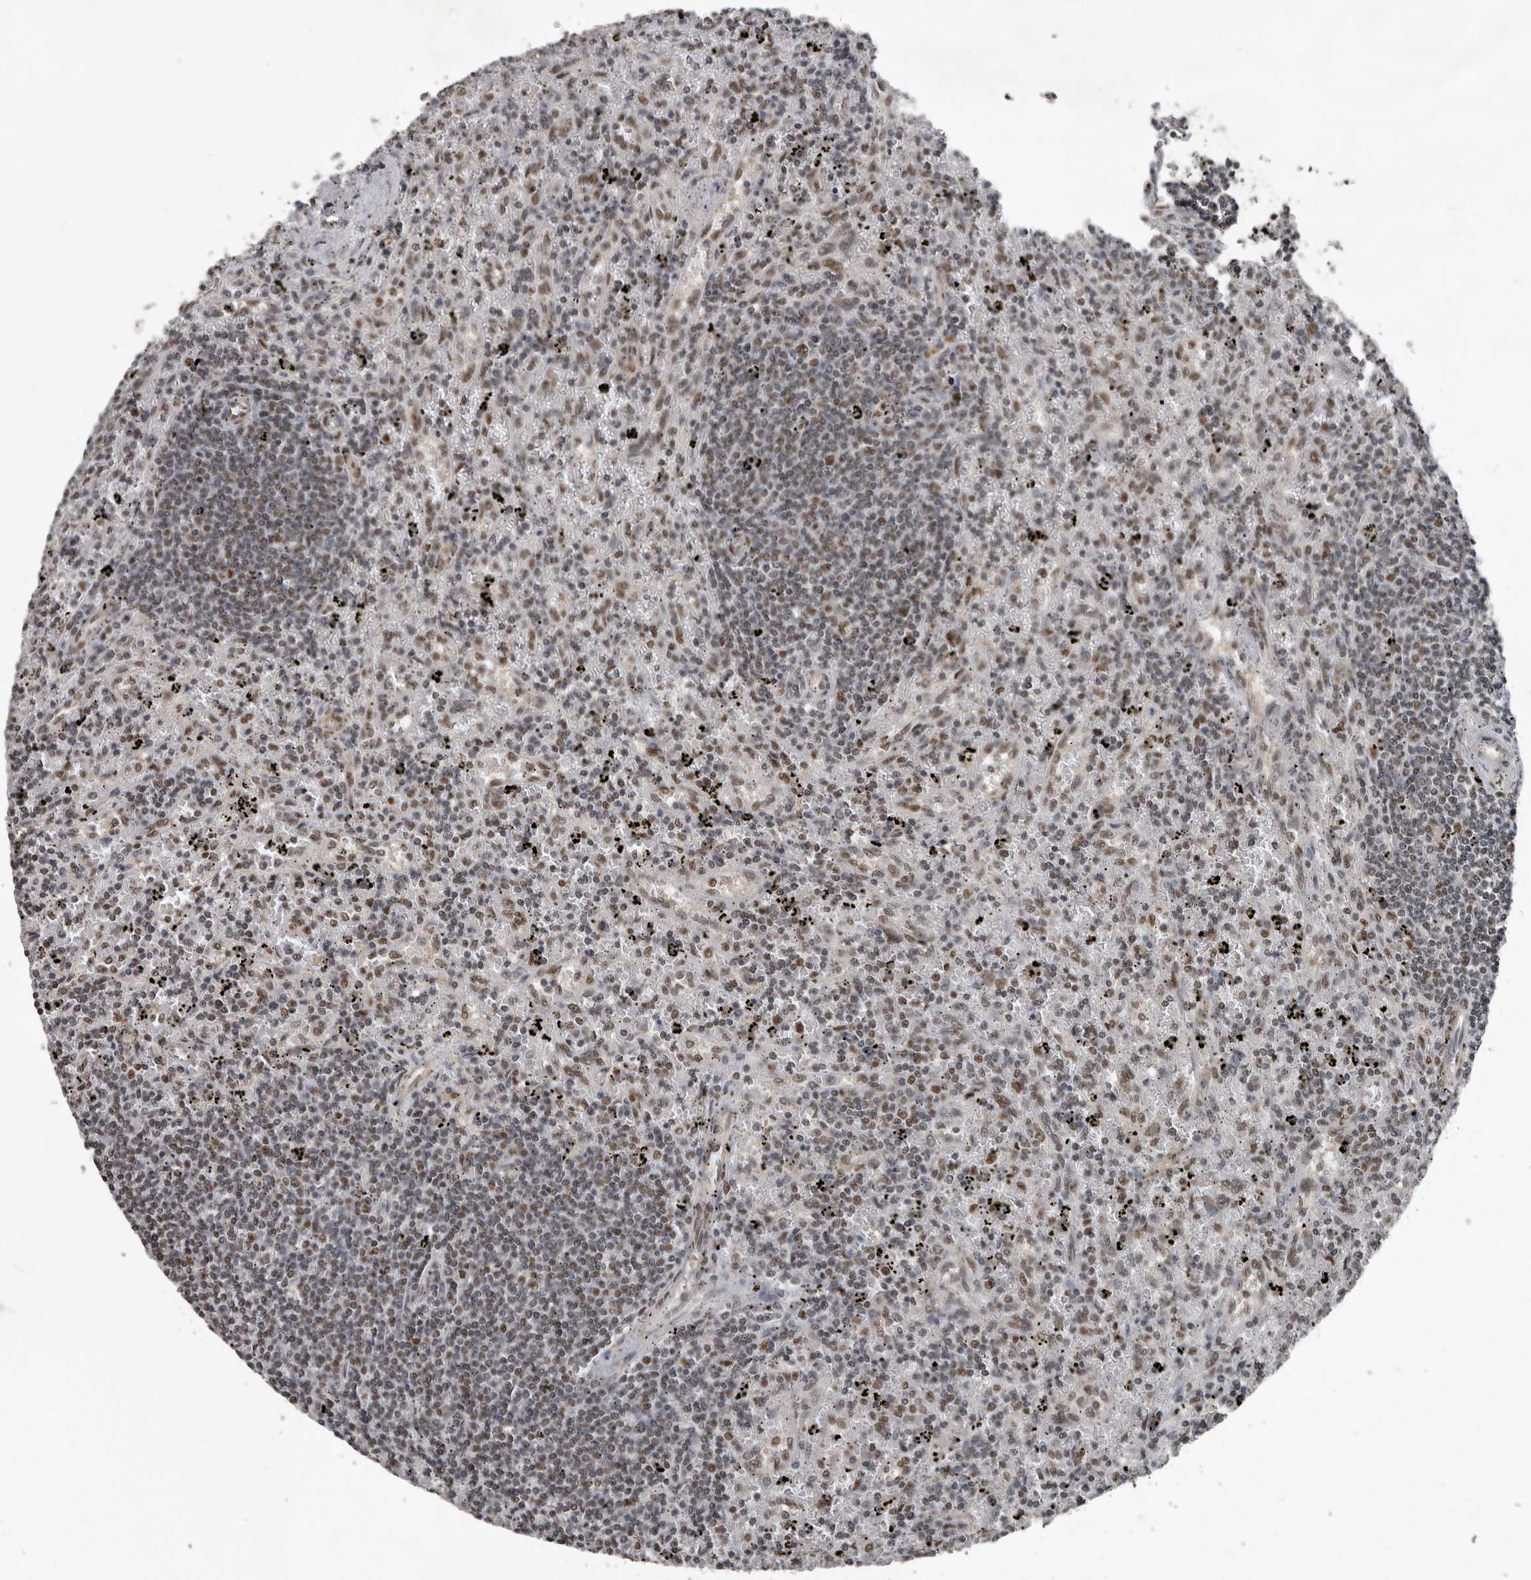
{"staining": {"intensity": "moderate", "quantity": "25%-75%", "location": "nuclear"}, "tissue": "lymphoma", "cell_type": "Tumor cells", "image_type": "cancer", "snomed": [{"axis": "morphology", "description": "Malignant lymphoma, non-Hodgkin's type, Low grade"}, {"axis": "topography", "description": "Spleen"}], "caption": "Brown immunohistochemical staining in human malignant lymphoma, non-Hodgkin's type (low-grade) displays moderate nuclear positivity in about 25%-75% of tumor cells.", "gene": "CHD1L", "patient": {"sex": "male", "age": 76}}